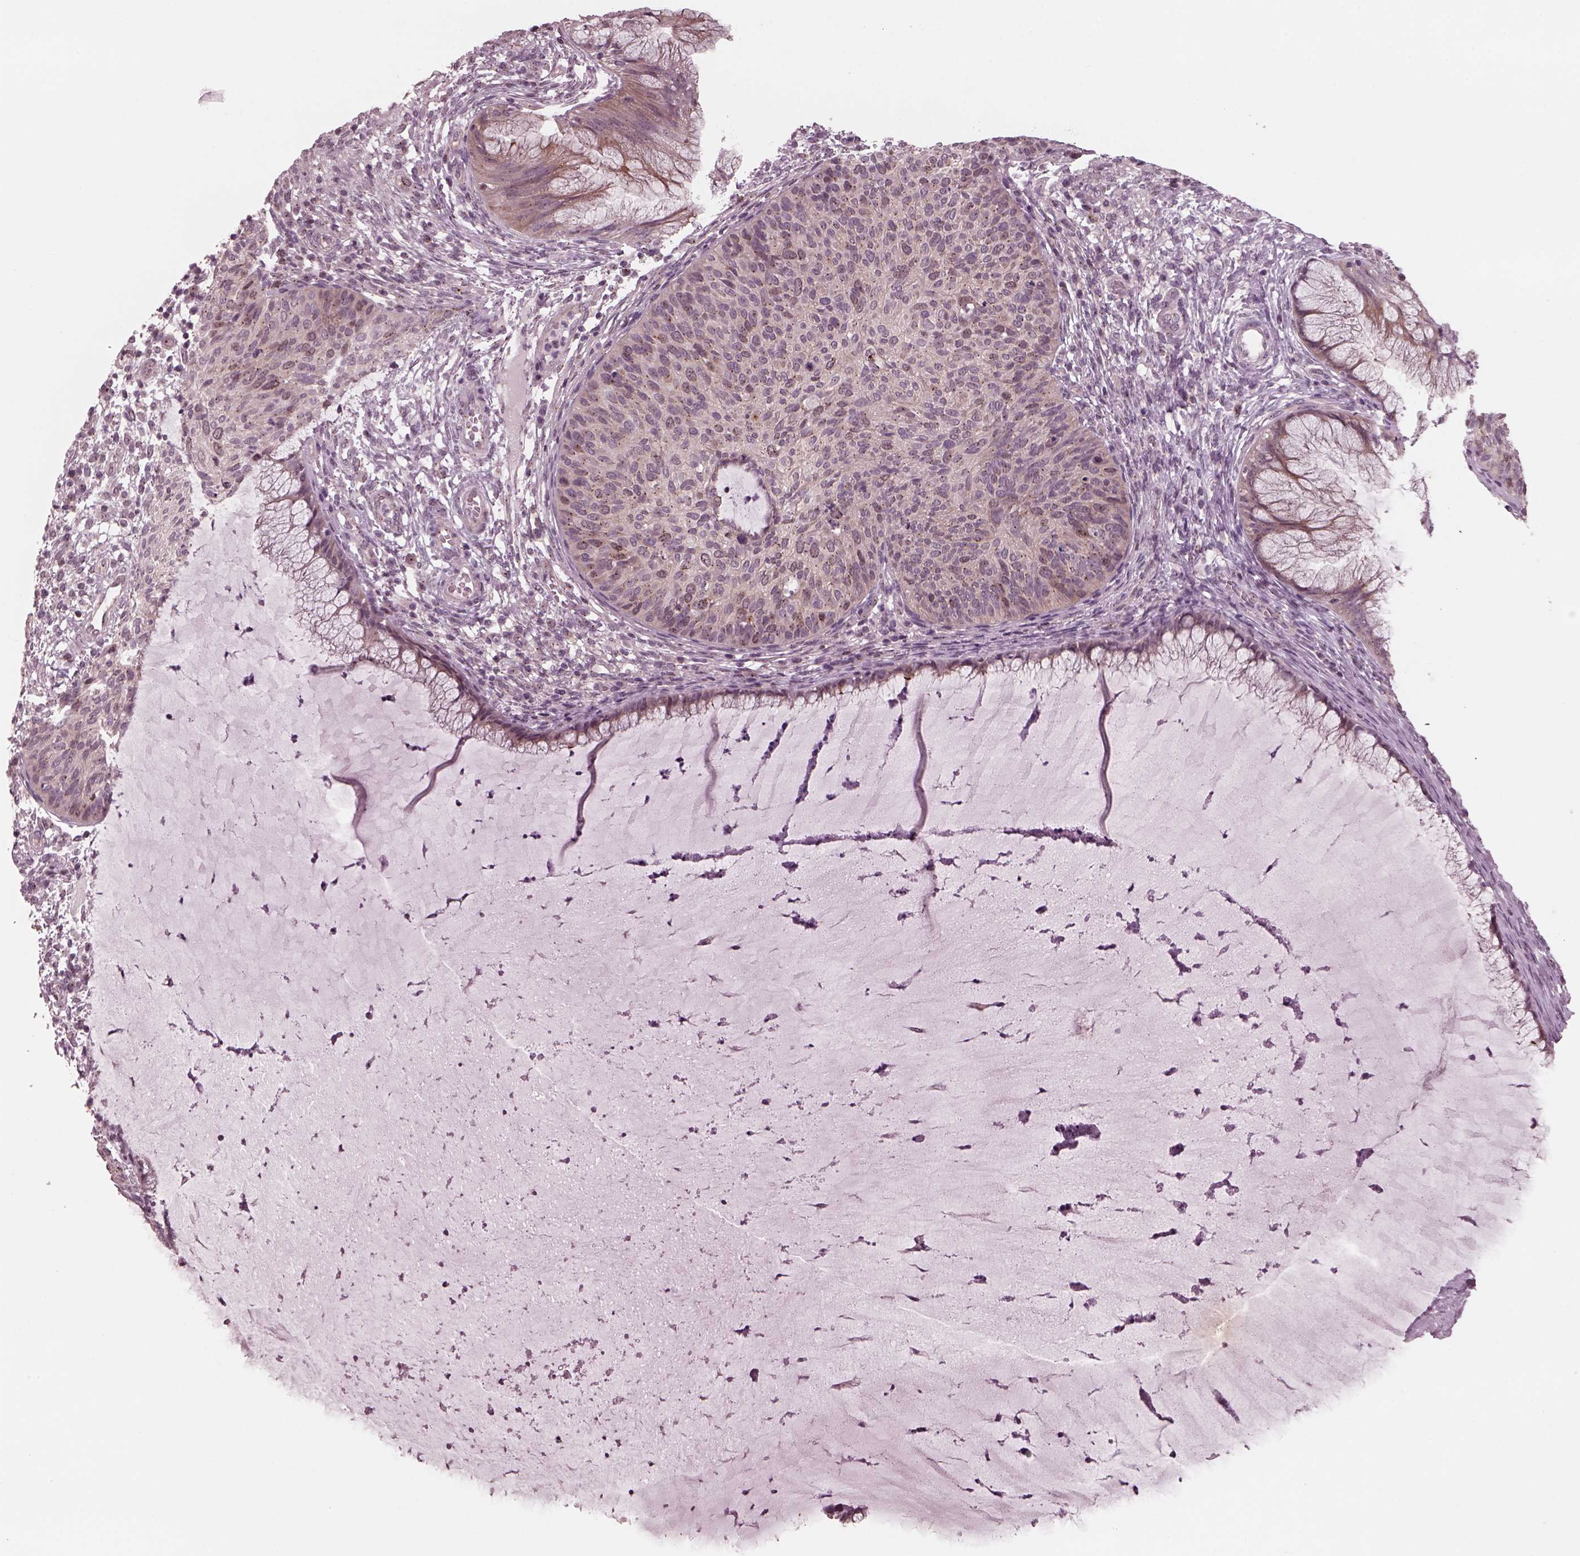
{"staining": {"intensity": "weak", "quantity": "<25%", "location": "cytoplasmic/membranous"}, "tissue": "cervical cancer", "cell_type": "Tumor cells", "image_type": "cancer", "snomed": [{"axis": "morphology", "description": "Squamous cell carcinoma, NOS"}, {"axis": "topography", "description": "Cervix"}], "caption": "IHC of squamous cell carcinoma (cervical) displays no expression in tumor cells.", "gene": "SAXO1", "patient": {"sex": "female", "age": 36}}